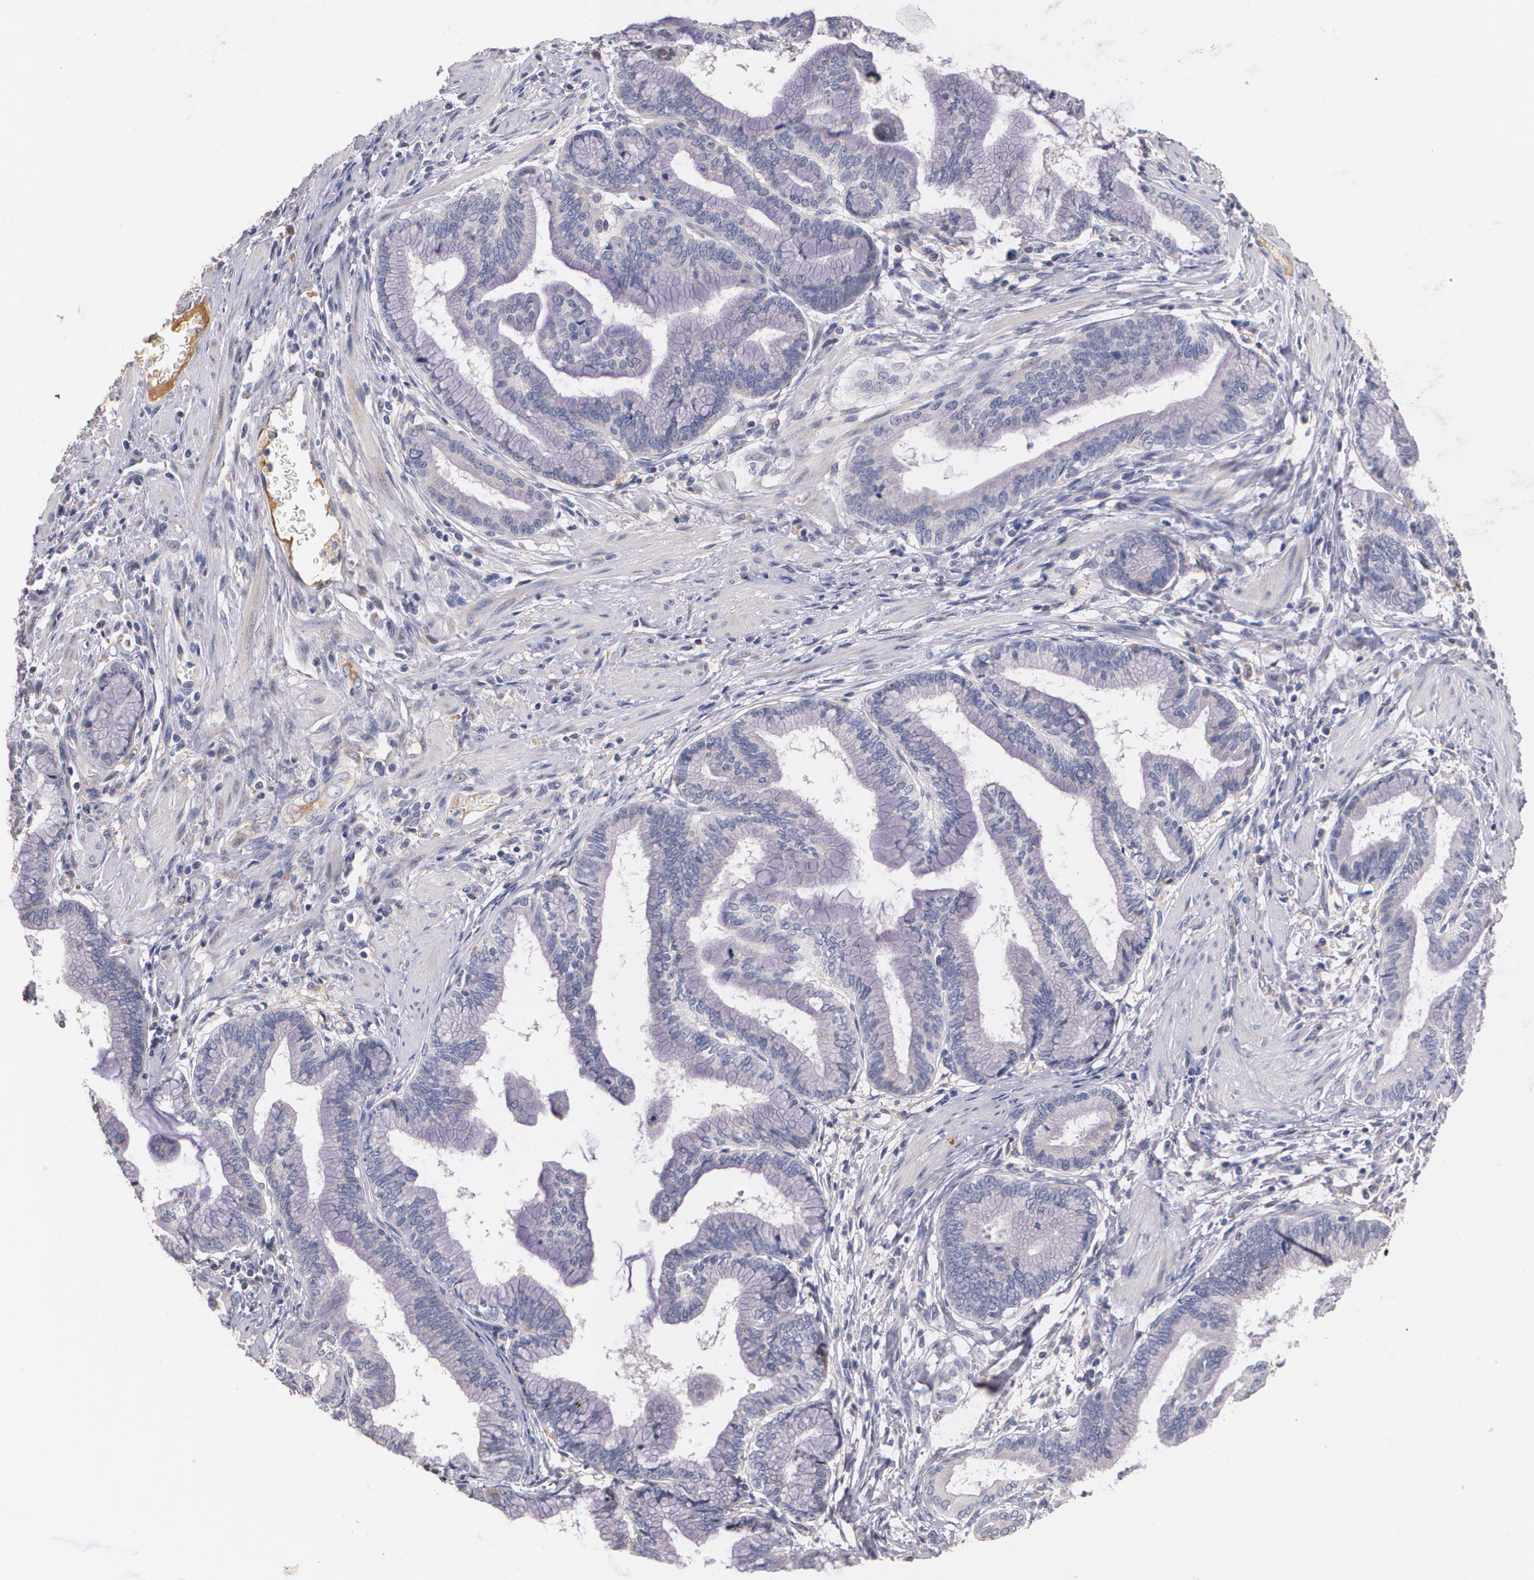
{"staining": {"intensity": "negative", "quantity": "none", "location": "none"}, "tissue": "pancreatic cancer", "cell_type": "Tumor cells", "image_type": "cancer", "snomed": [{"axis": "morphology", "description": "Adenocarcinoma, NOS"}, {"axis": "topography", "description": "Pancreas"}], "caption": "This is an immunohistochemistry photomicrograph of pancreatic cancer. There is no positivity in tumor cells.", "gene": "AMBP", "patient": {"sex": "female", "age": 64}}